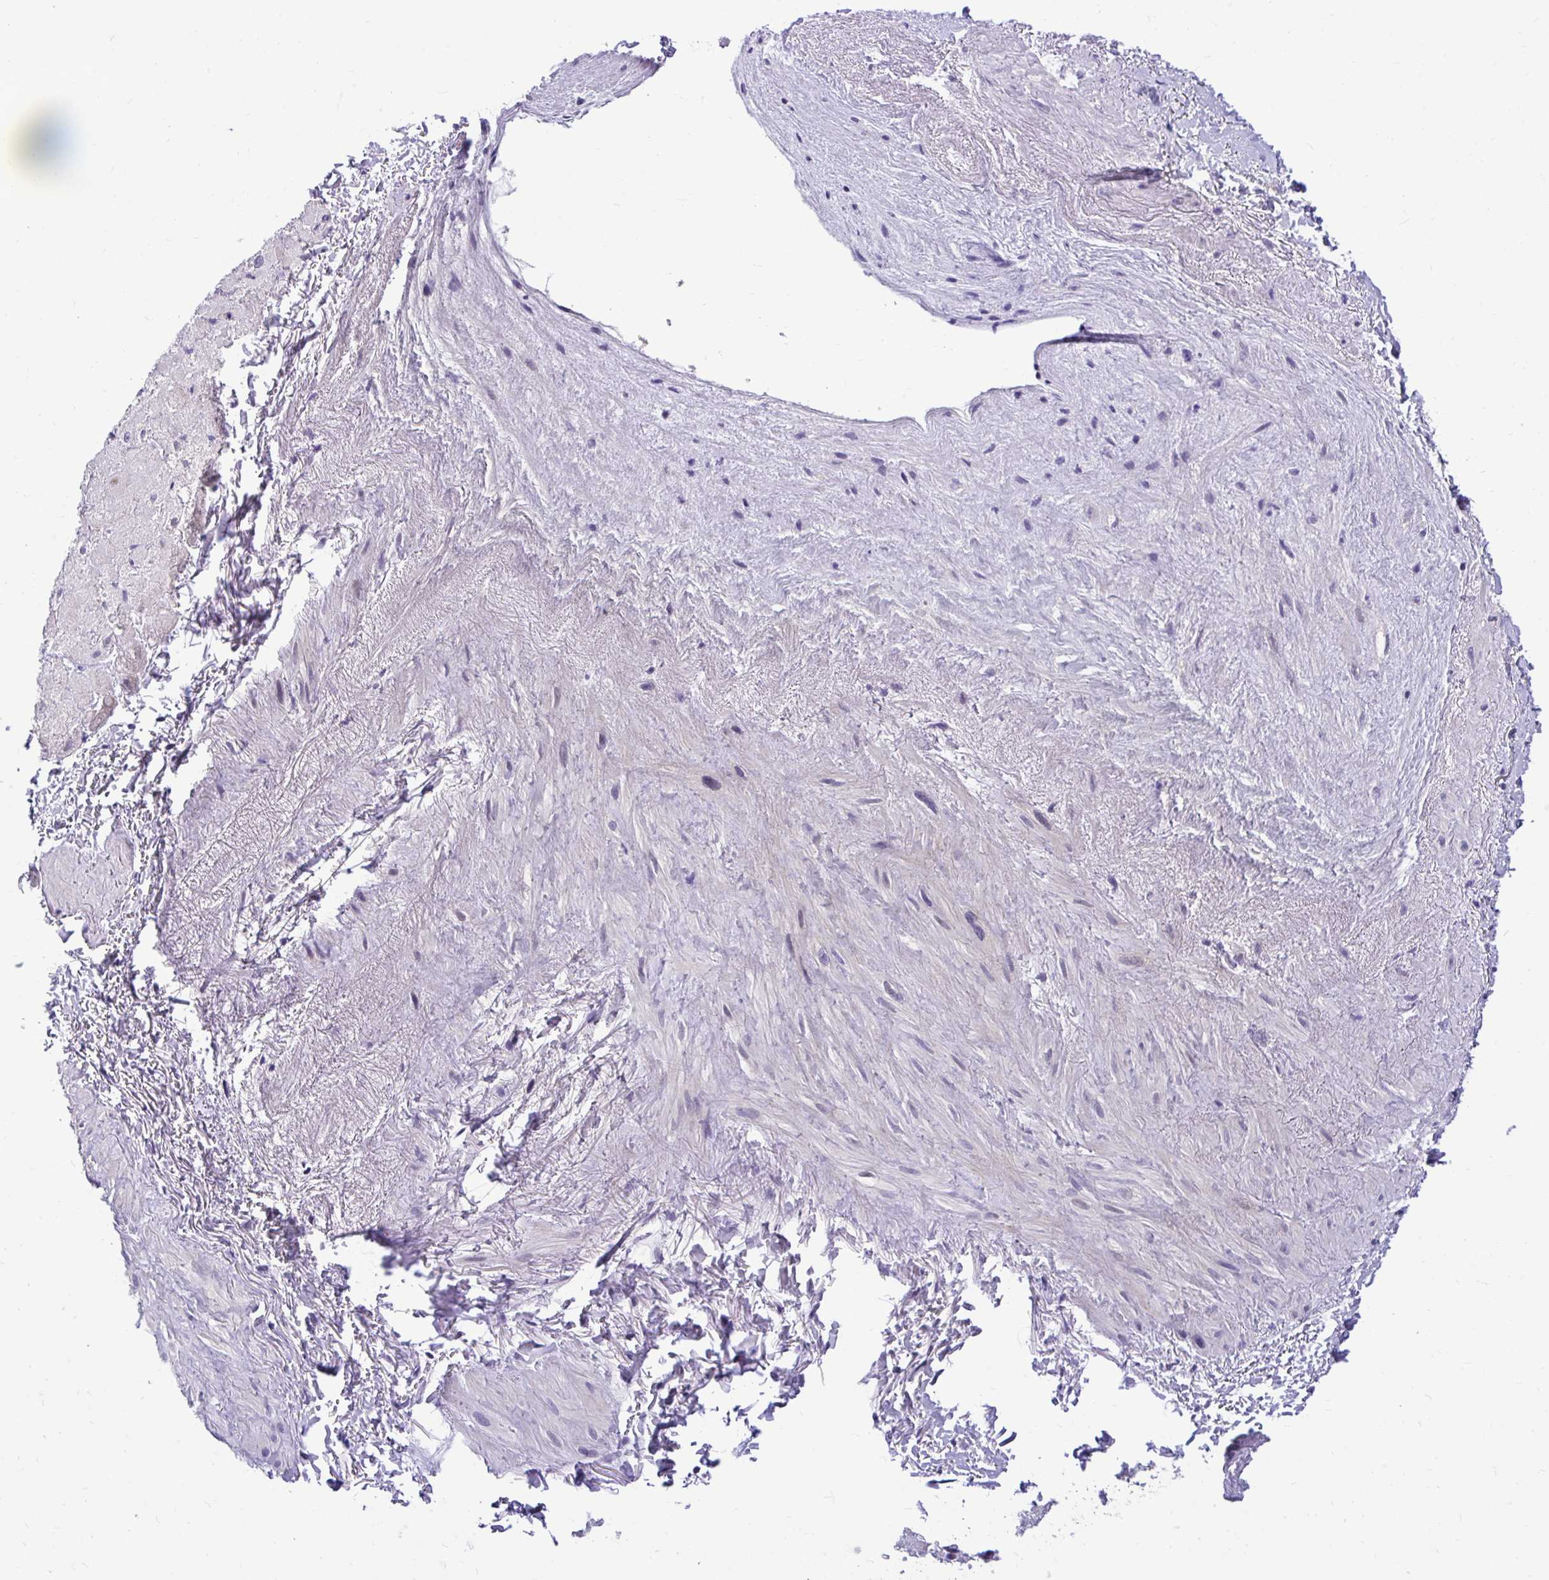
{"staining": {"intensity": "weak", "quantity": "<25%", "location": "cytoplasmic/membranous"}, "tissue": "heart muscle", "cell_type": "Cardiomyocytes", "image_type": "normal", "snomed": [{"axis": "morphology", "description": "Normal tissue, NOS"}, {"axis": "topography", "description": "Heart"}], "caption": "An image of human heart muscle is negative for staining in cardiomyocytes. The staining is performed using DAB brown chromogen with nuclei counter-stained in using hematoxylin.", "gene": "CDC20", "patient": {"sex": "male", "age": 62}}